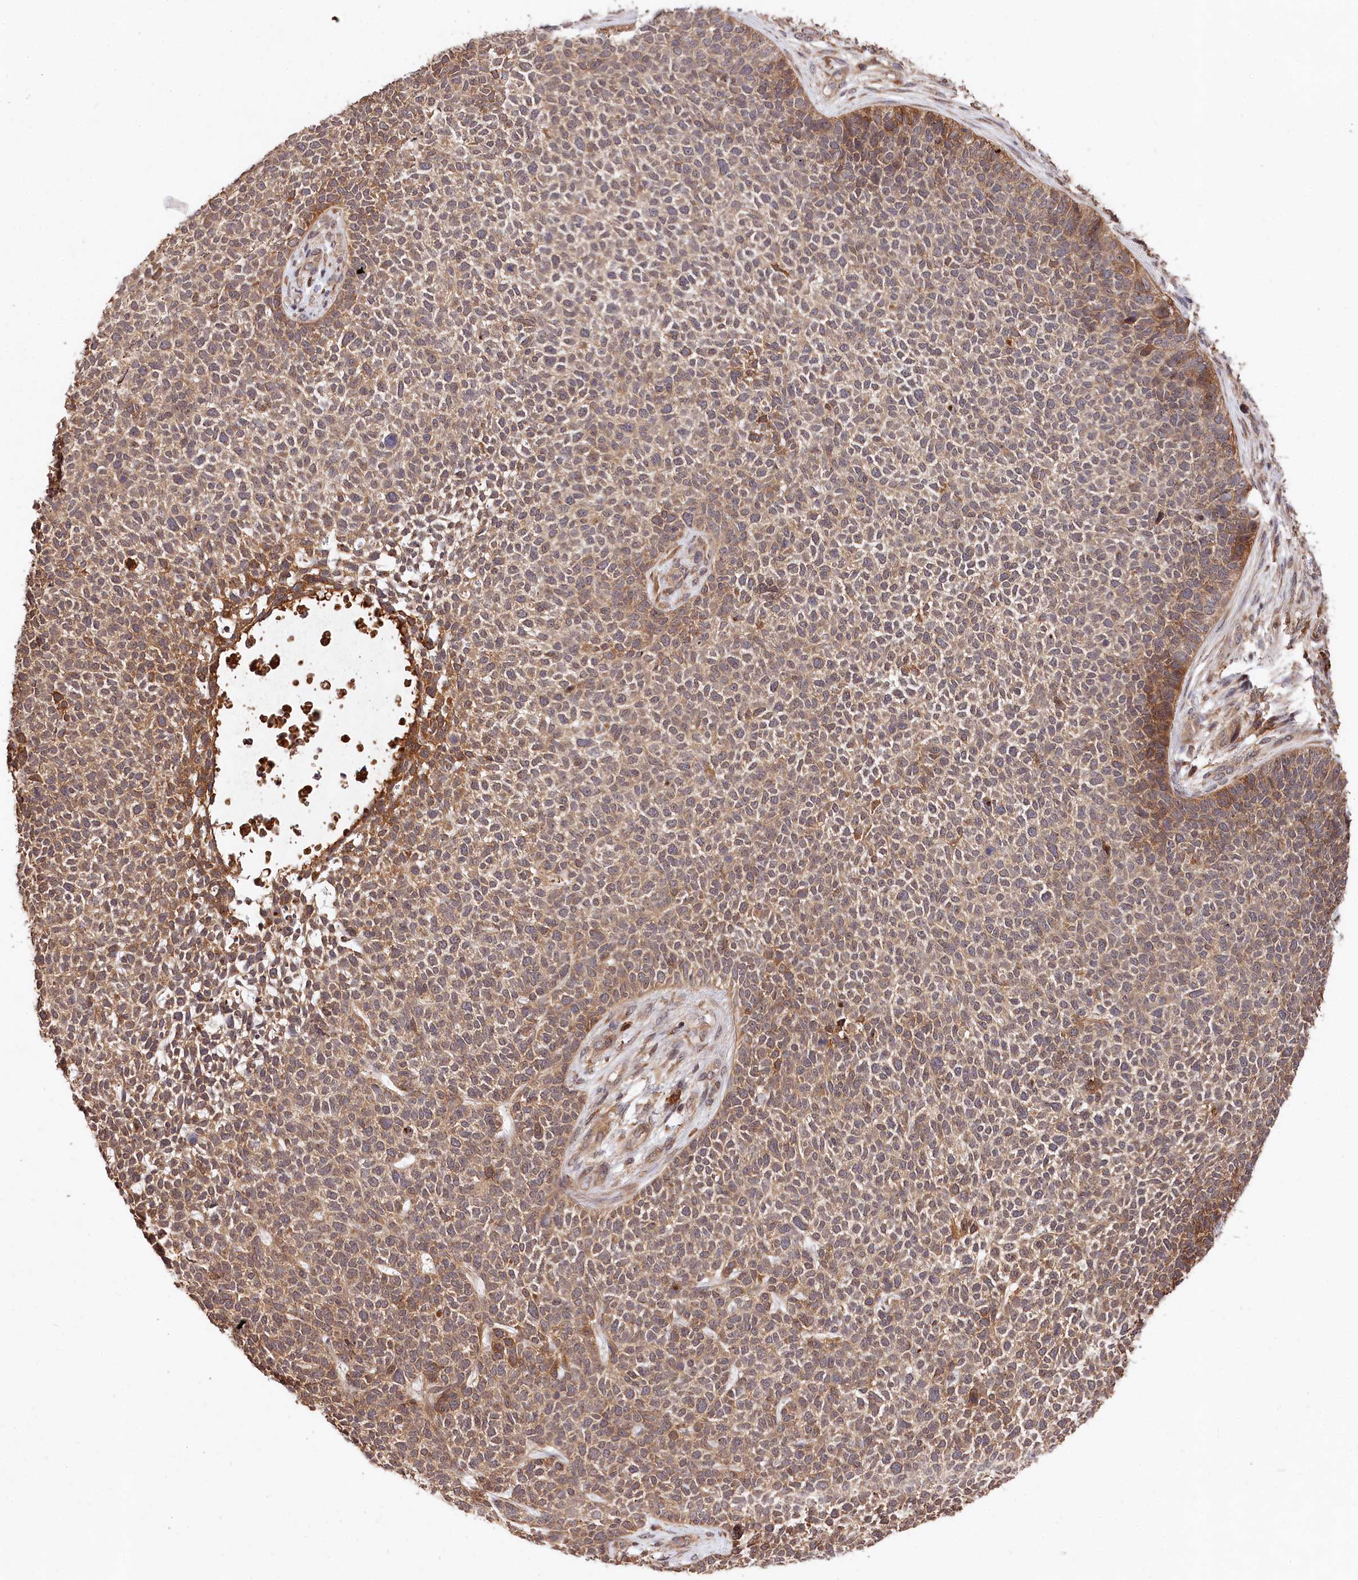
{"staining": {"intensity": "moderate", "quantity": ">75%", "location": "cytoplasmic/membranous"}, "tissue": "skin cancer", "cell_type": "Tumor cells", "image_type": "cancer", "snomed": [{"axis": "morphology", "description": "Basal cell carcinoma"}, {"axis": "topography", "description": "Skin"}], "caption": "A brown stain labels moderate cytoplasmic/membranous expression of a protein in skin cancer (basal cell carcinoma) tumor cells.", "gene": "MCF2L2", "patient": {"sex": "female", "age": 84}}